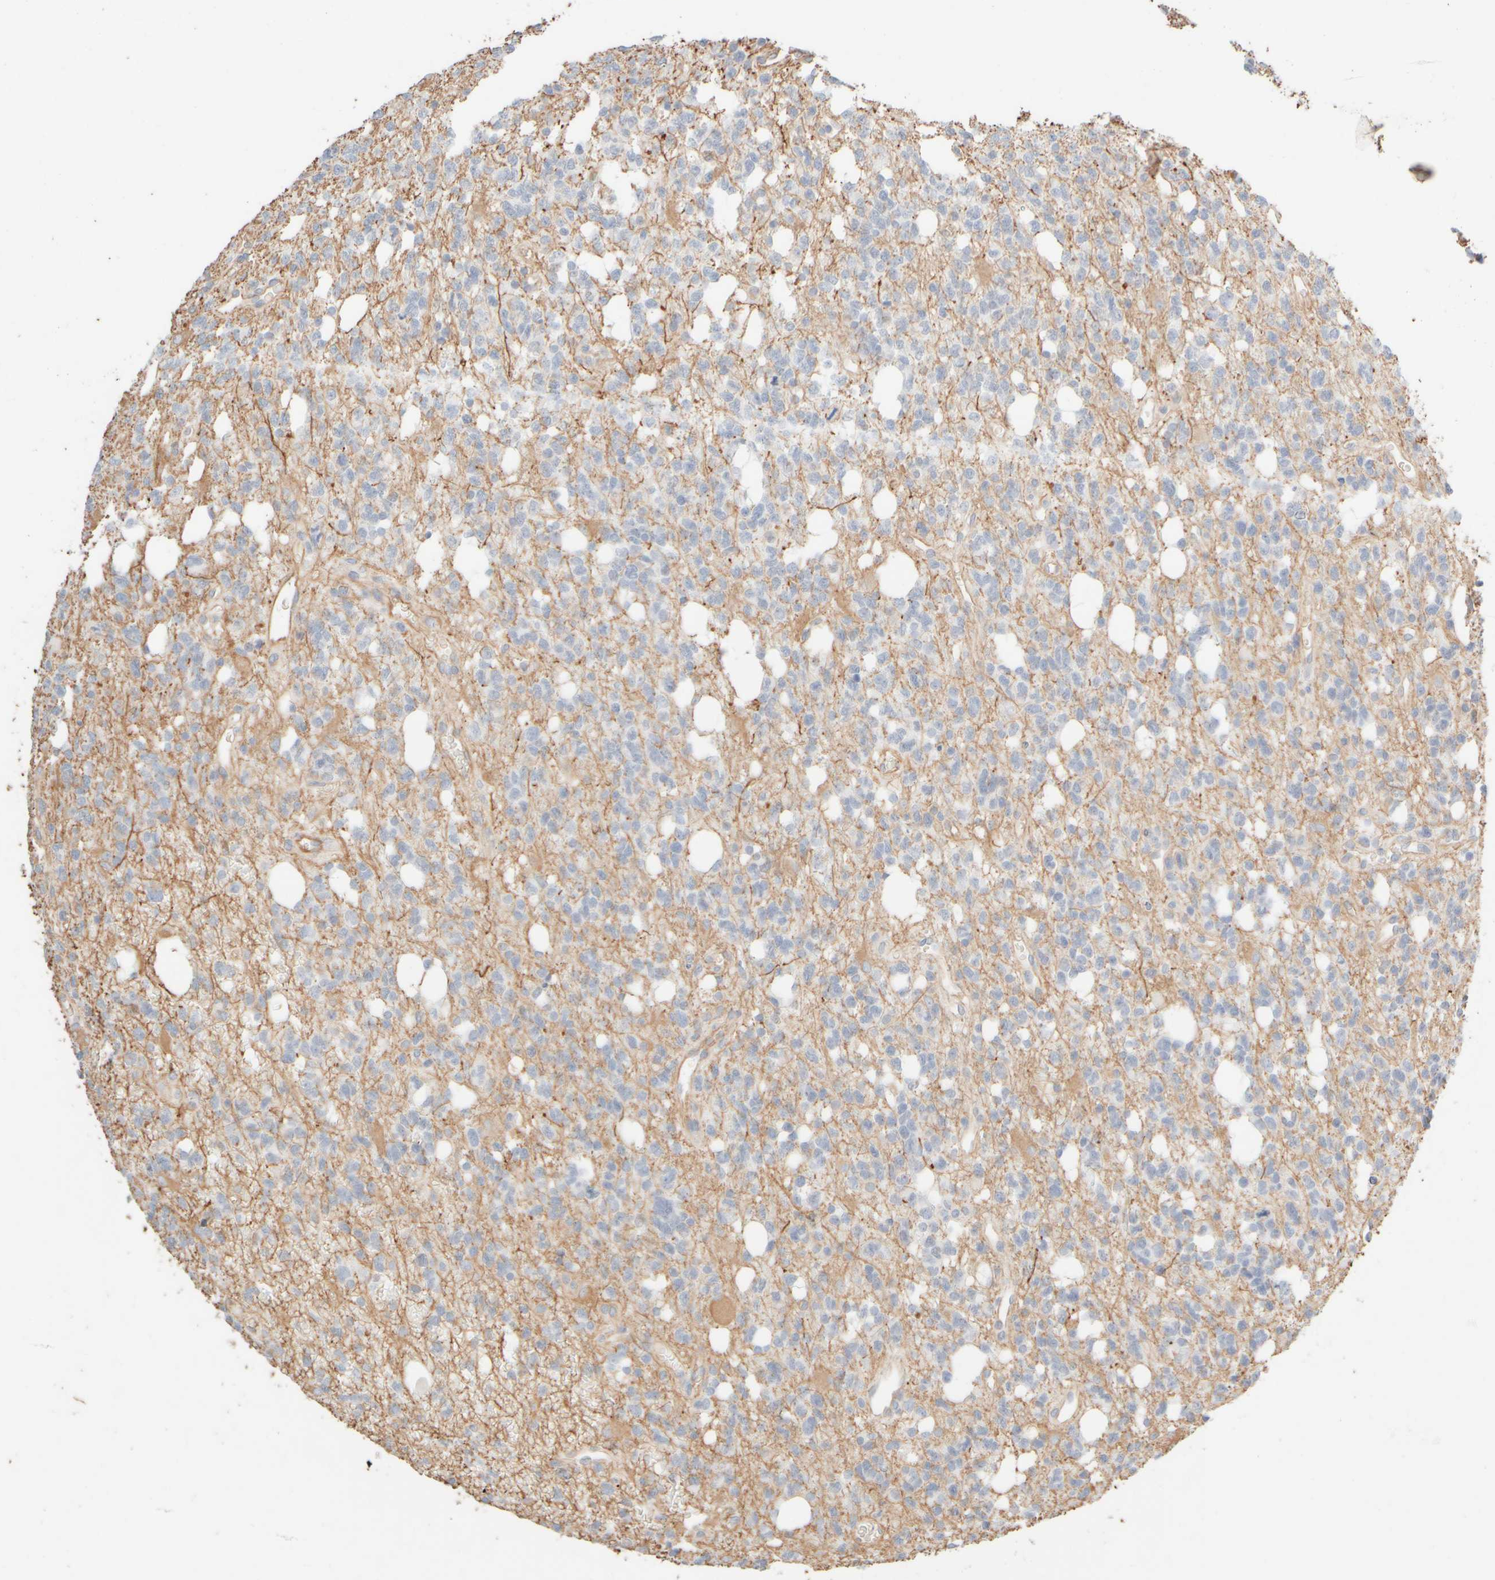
{"staining": {"intensity": "negative", "quantity": "none", "location": "none"}, "tissue": "glioma", "cell_type": "Tumor cells", "image_type": "cancer", "snomed": [{"axis": "morphology", "description": "Glioma, malignant, High grade"}, {"axis": "topography", "description": "Brain"}], "caption": "DAB (3,3'-diaminobenzidine) immunohistochemical staining of human malignant high-grade glioma reveals no significant staining in tumor cells.", "gene": "KRT15", "patient": {"sex": "female", "age": 62}}